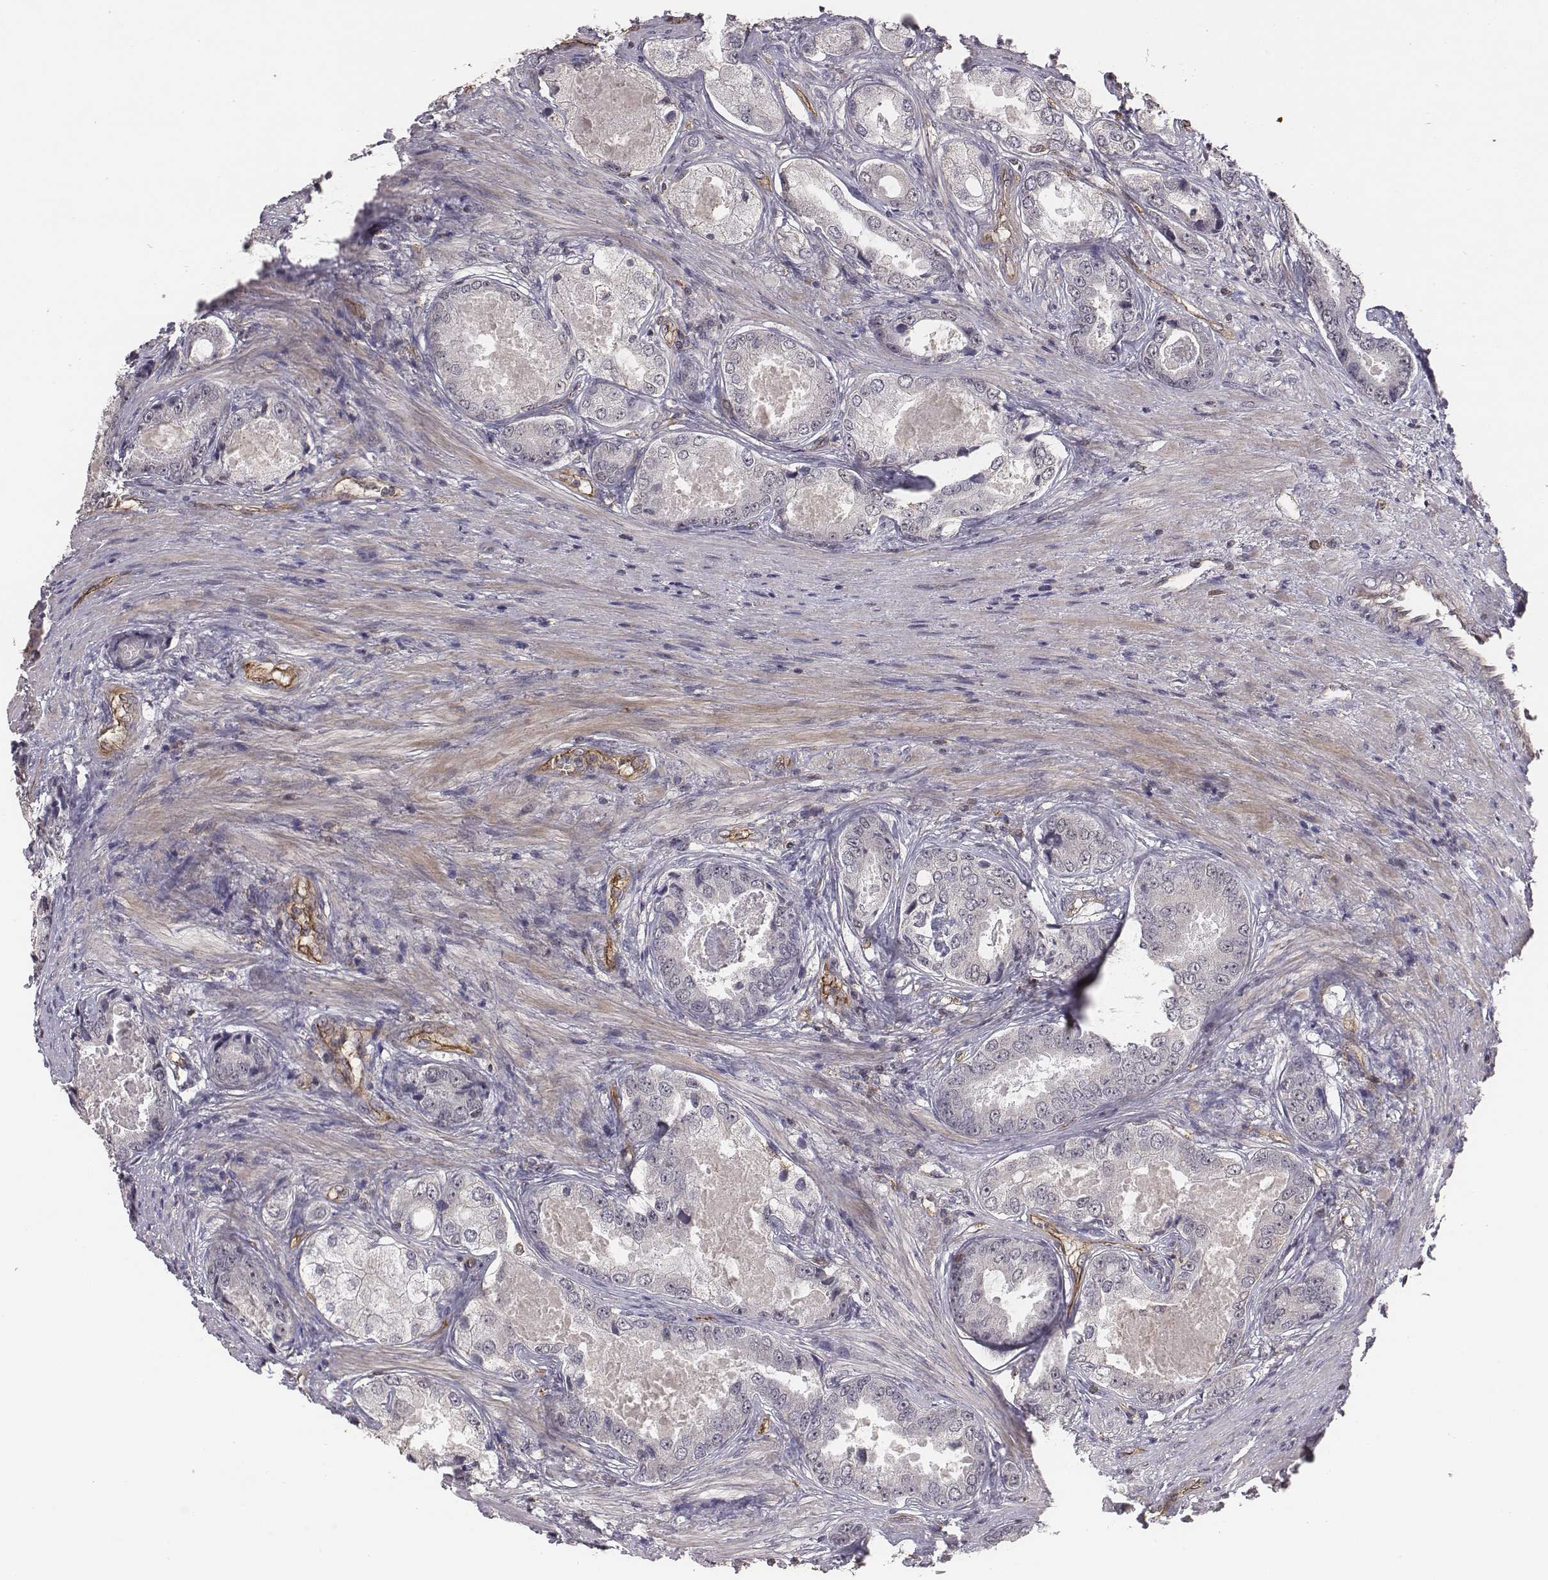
{"staining": {"intensity": "negative", "quantity": "none", "location": "none"}, "tissue": "prostate cancer", "cell_type": "Tumor cells", "image_type": "cancer", "snomed": [{"axis": "morphology", "description": "Adenocarcinoma, Low grade"}, {"axis": "topography", "description": "Prostate"}], "caption": "Histopathology image shows no significant protein staining in tumor cells of adenocarcinoma (low-grade) (prostate).", "gene": "PTPRG", "patient": {"sex": "male", "age": 68}}